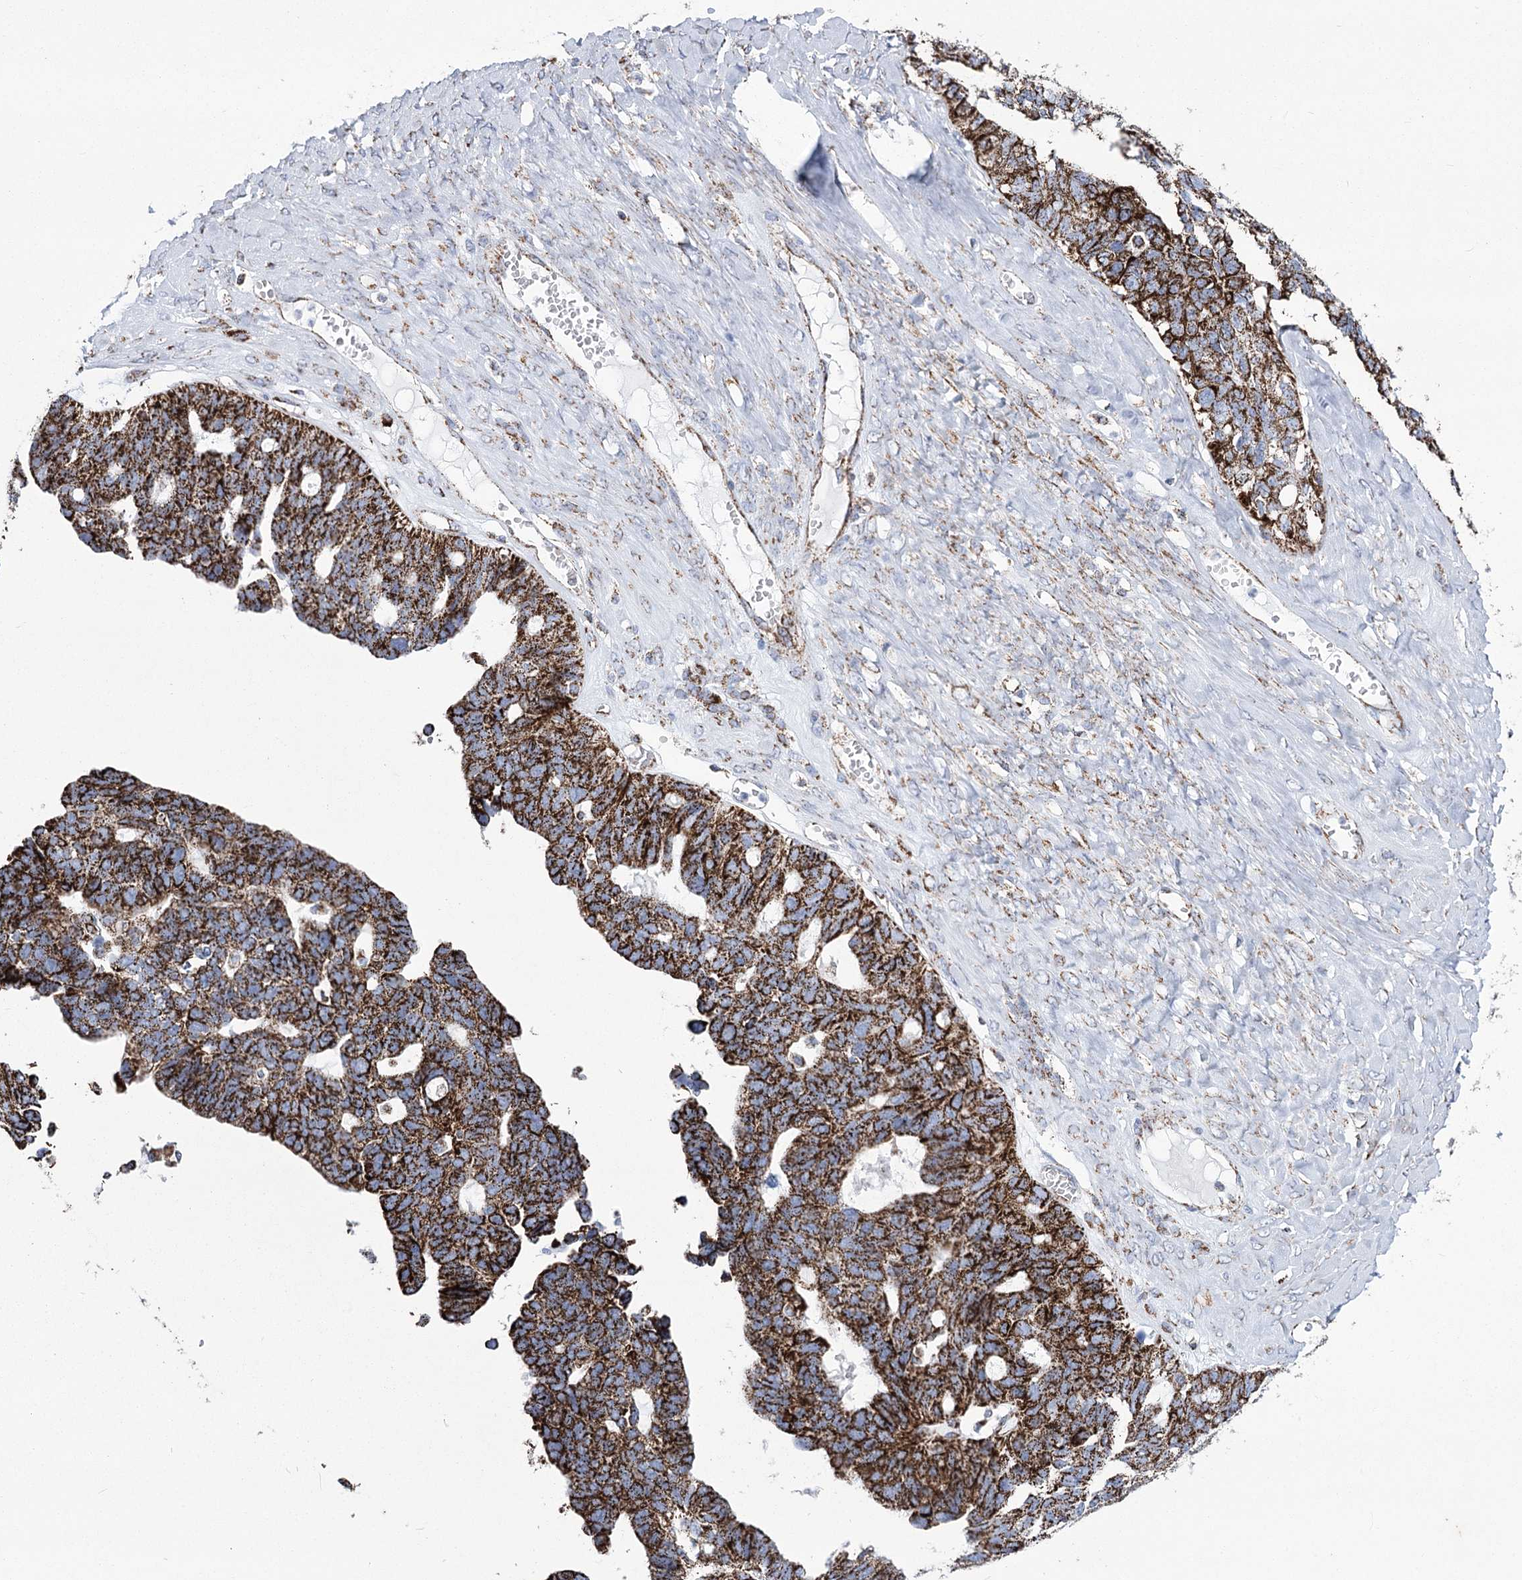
{"staining": {"intensity": "strong", "quantity": ">75%", "location": "cytoplasmic/membranous"}, "tissue": "ovarian cancer", "cell_type": "Tumor cells", "image_type": "cancer", "snomed": [{"axis": "morphology", "description": "Cystadenocarcinoma, serous, NOS"}, {"axis": "topography", "description": "Ovary"}], "caption": "A brown stain highlights strong cytoplasmic/membranous staining of a protein in ovarian serous cystadenocarcinoma tumor cells.", "gene": "PDHB", "patient": {"sex": "female", "age": 79}}